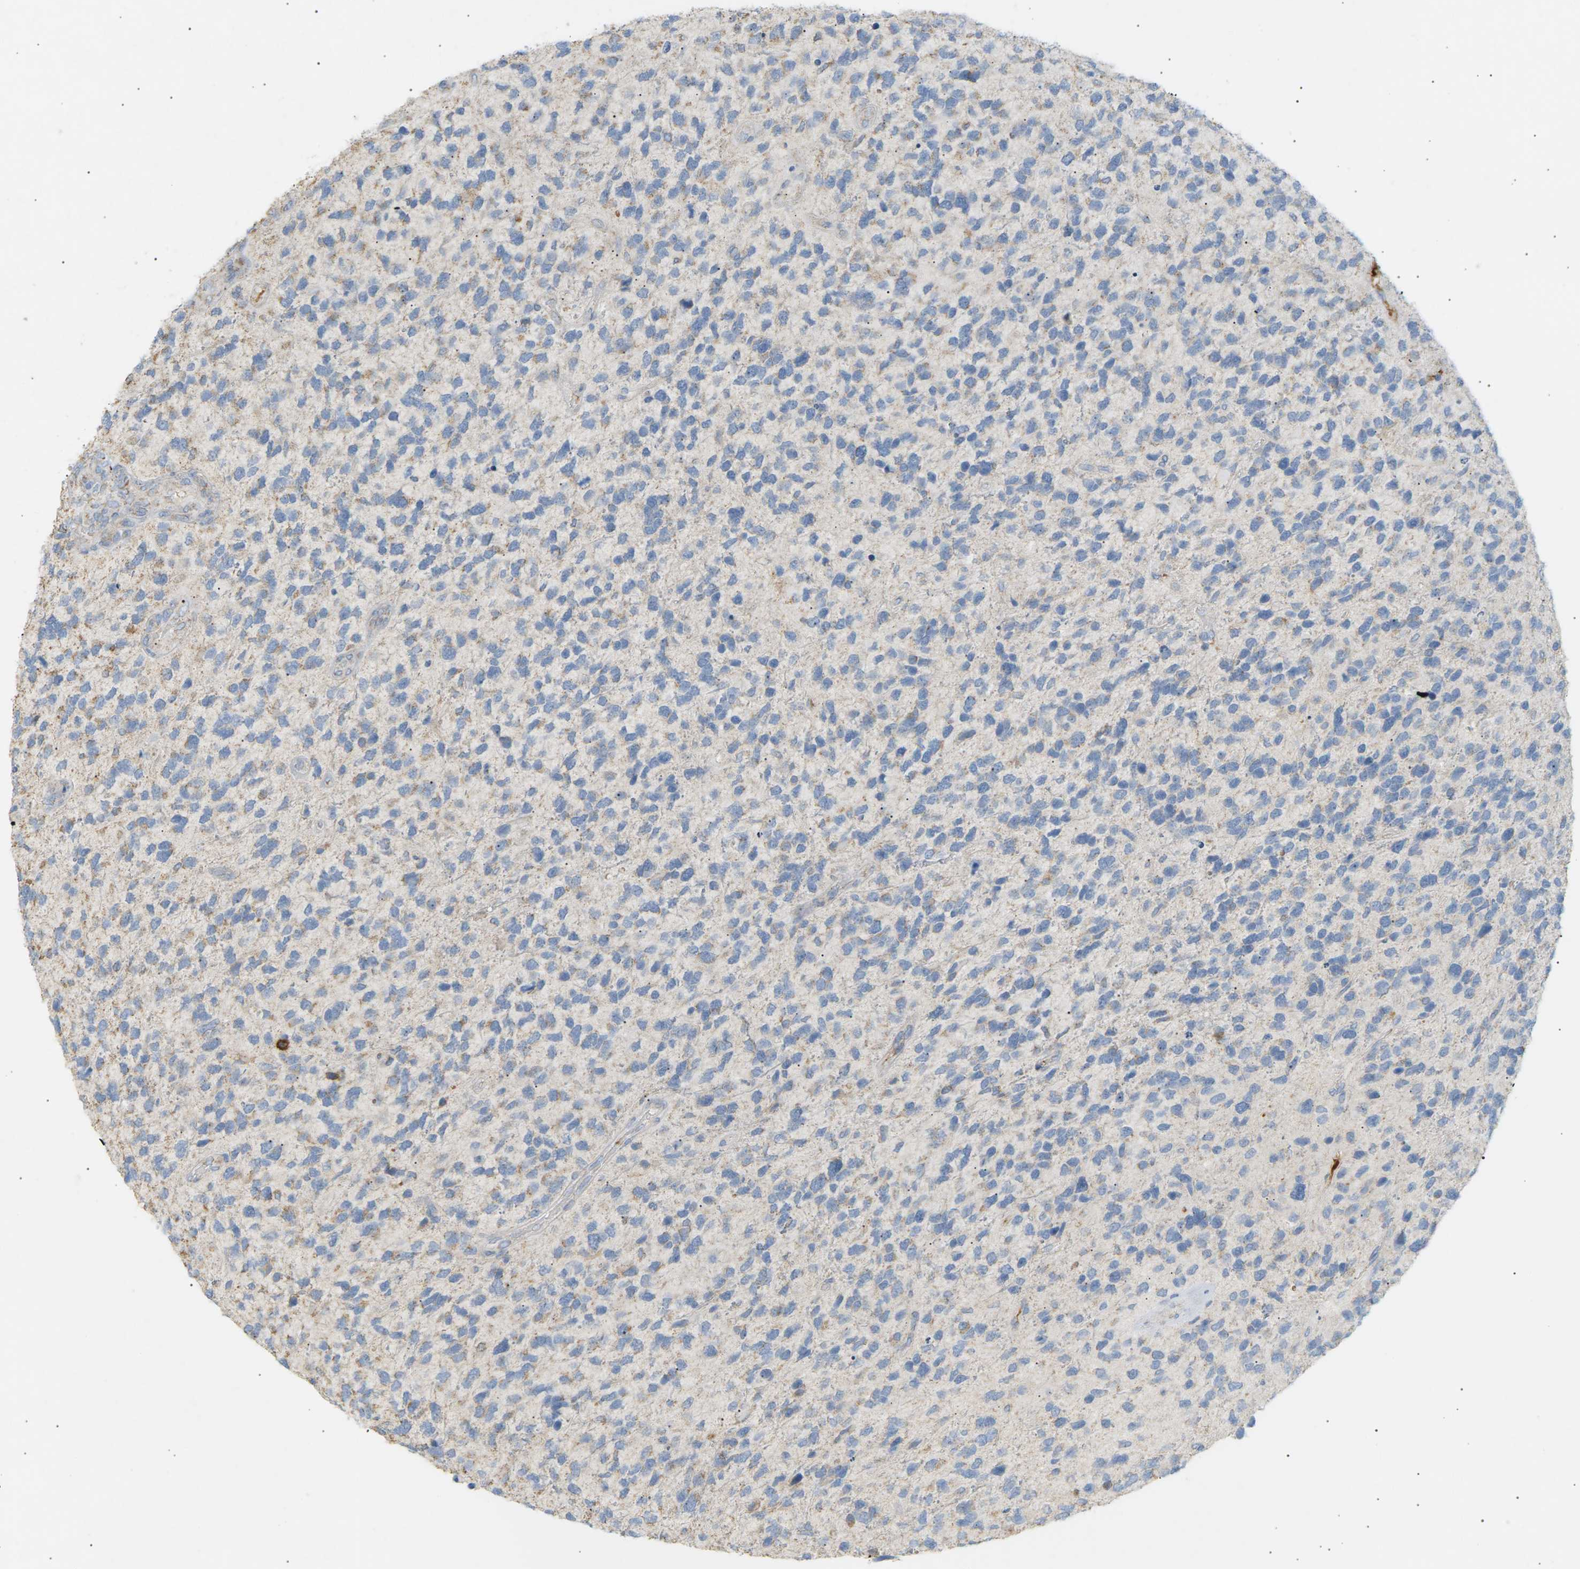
{"staining": {"intensity": "negative", "quantity": "none", "location": "none"}, "tissue": "glioma", "cell_type": "Tumor cells", "image_type": "cancer", "snomed": [{"axis": "morphology", "description": "Glioma, malignant, High grade"}, {"axis": "topography", "description": "Brain"}], "caption": "IHC micrograph of neoplastic tissue: human malignant high-grade glioma stained with DAB reveals no significant protein staining in tumor cells.", "gene": "LIME1", "patient": {"sex": "female", "age": 58}}